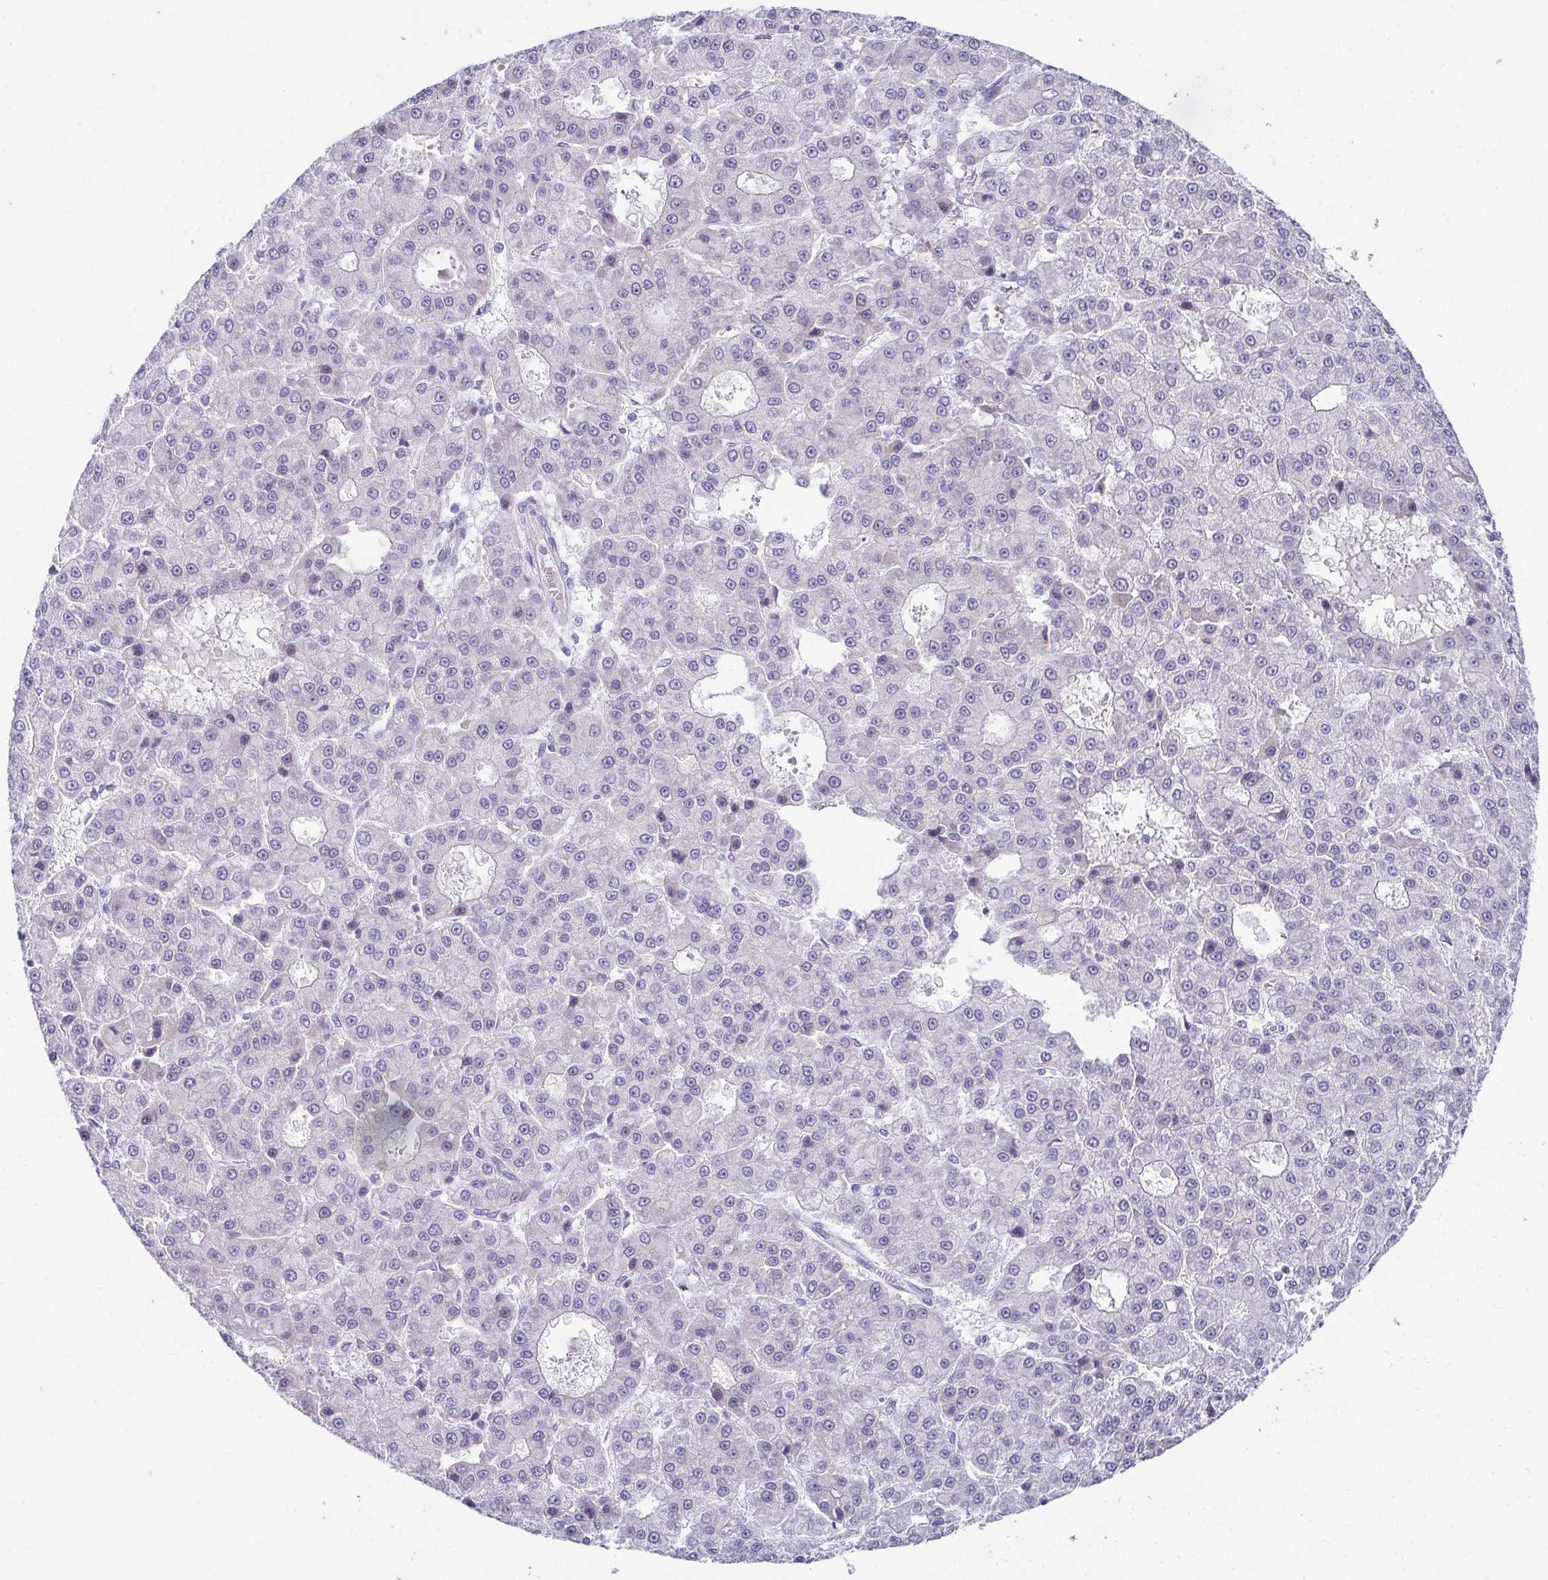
{"staining": {"intensity": "negative", "quantity": "none", "location": "none"}, "tissue": "liver cancer", "cell_type": "Tumor cells", "image_type": "cancer", "snomed": [{"axis": "morphology", "description": "Carcinoma, Hepatocellular, NOS"}, {"axis": "topography", "description": "Liver"}], "caption": "Tumor cells show no significant protein staining in liver cancer. (DAB (3,3'-diaminobenzidine) immunohistochemistry with hematoxylin counter stain).", "gene": "EXOC5", "patient": {"sex": "male", "age": 70}}